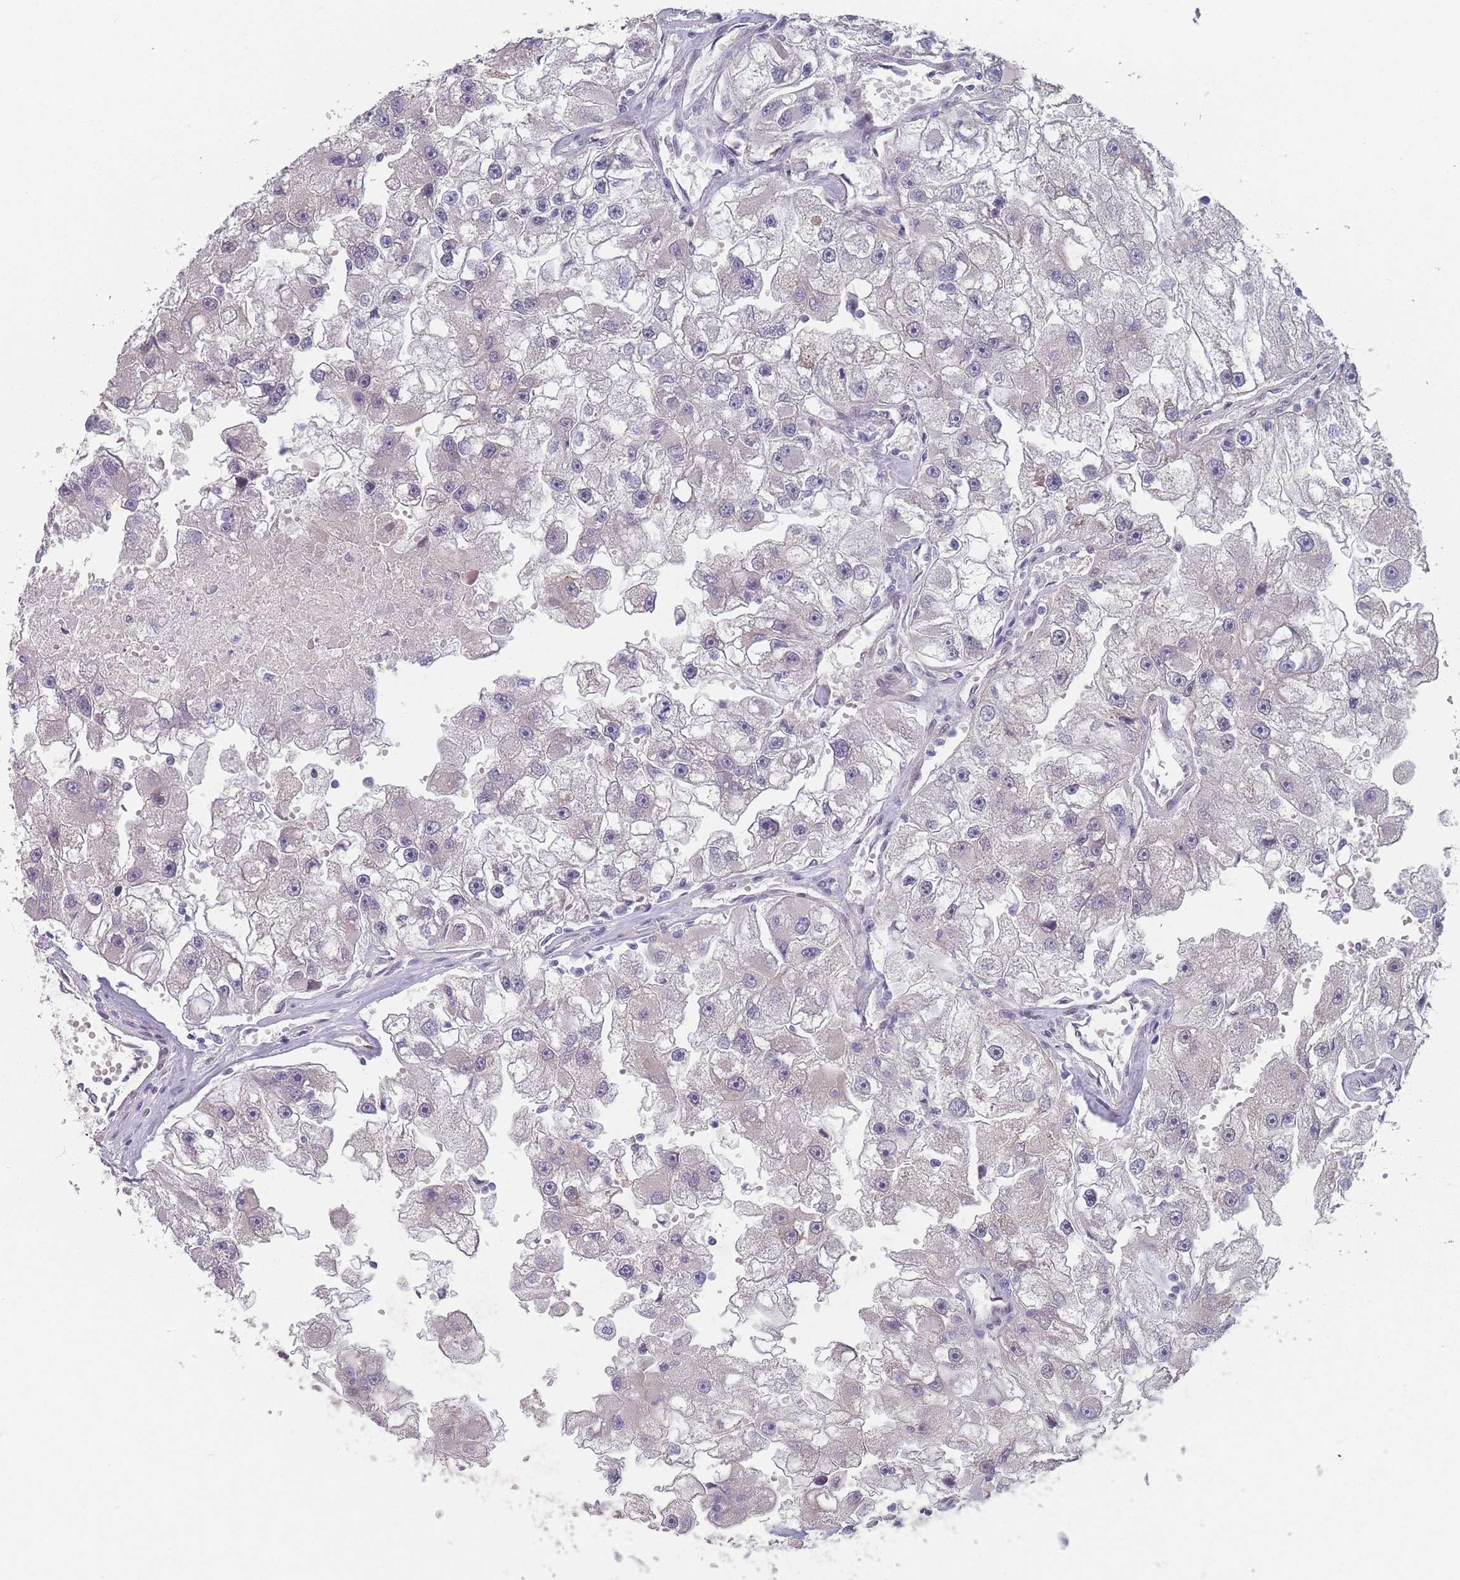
{"staining": {"intensity": "negative", "quantity": "none", "location": "none"}, "tissue": "renal cancer", "cell_type": "Tumor cells", "image_type": "cancer", "snomed": [{"axis": "morphology", "description": "Adenocarcinoma, NOS"}, {"axis": "topography", "description": "Kidney"}], "caption": "High power microscopy histopathology image of an immunohistochemistry photomicrograph of adenocarcinoma (renal), revealing no significant staining in tumor cells.", "gene": "ANKRD10", "patient": {"sex": "male", "age": 63}}